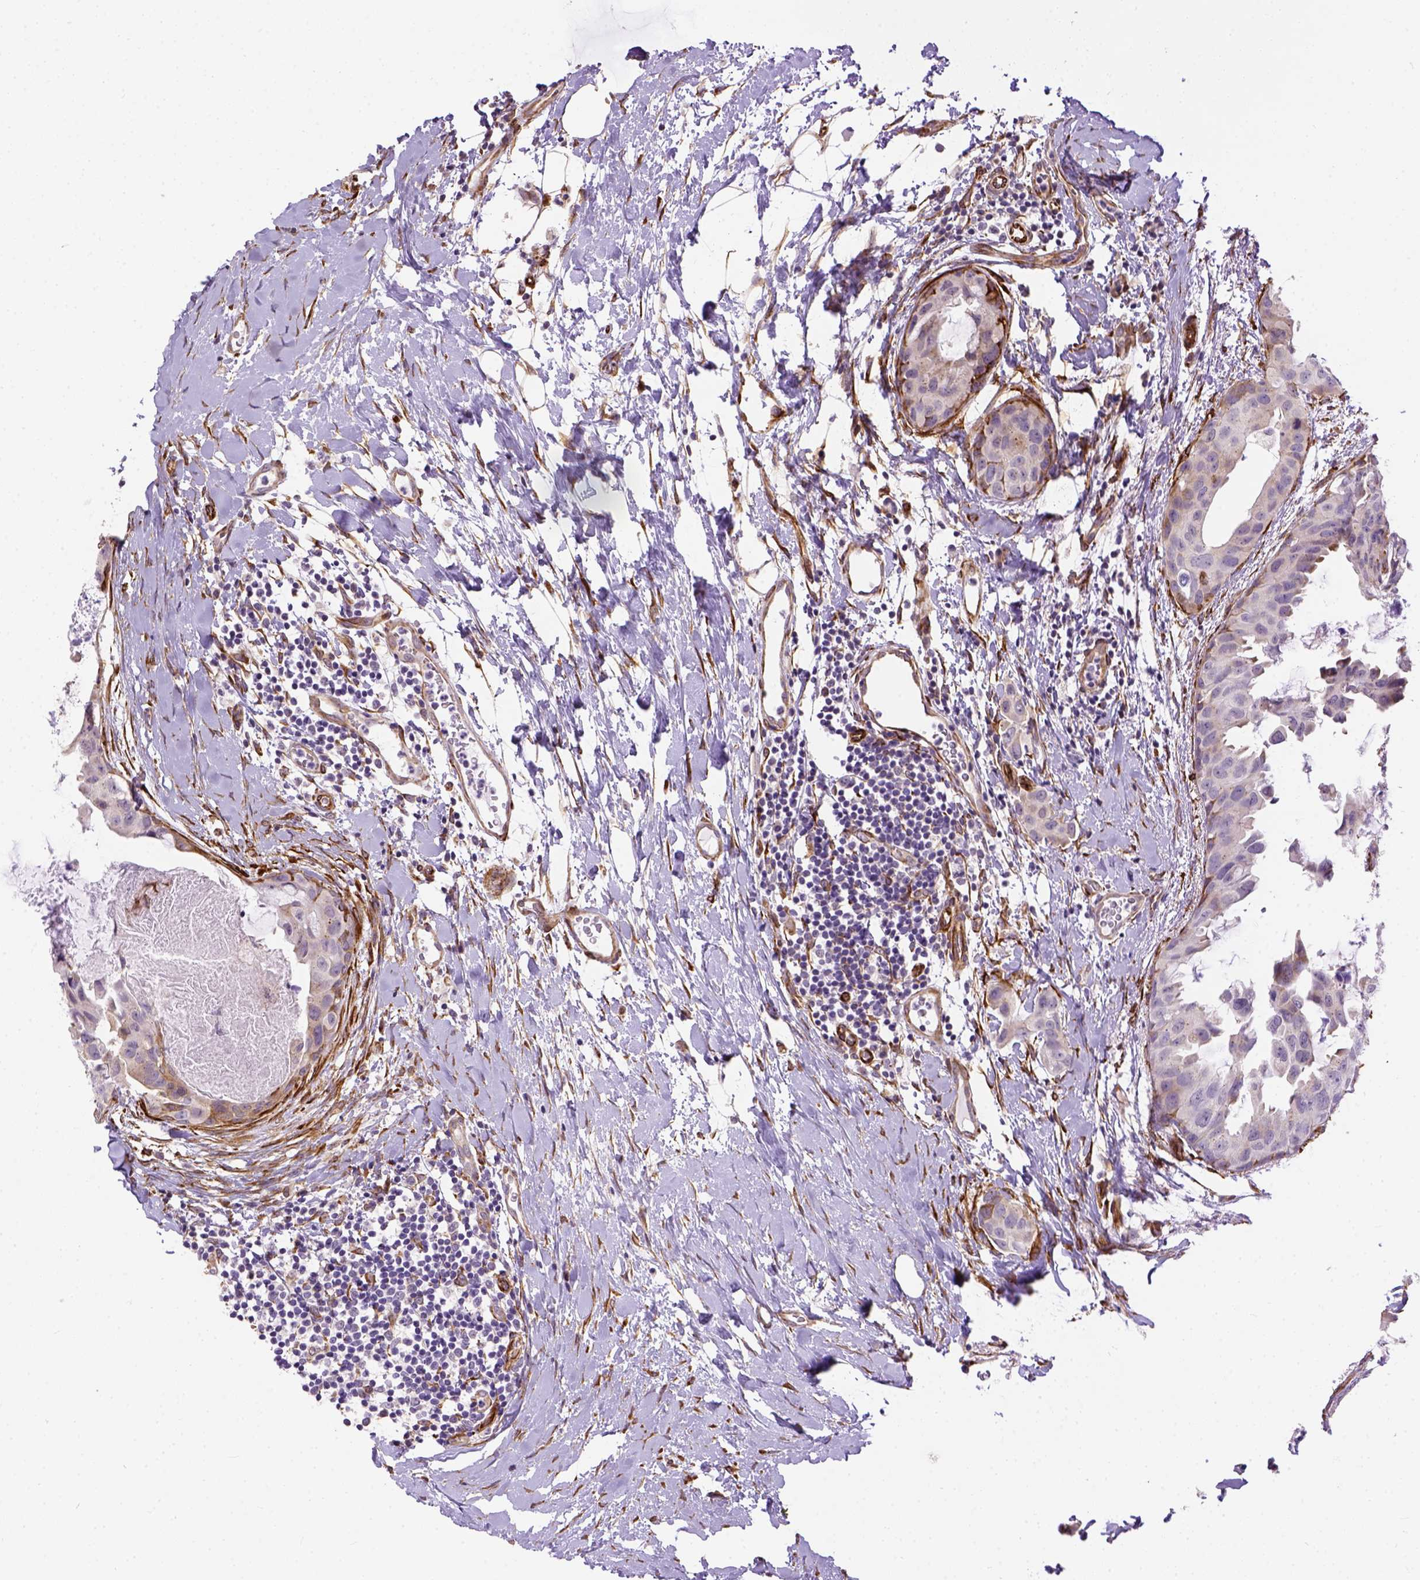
{"staining": {"intensity": "weak", "quantity": ">75%", "location": "cytoplasmic/membranous"}, "tissue": "breast cancer", "cell_type": "Tumor cells", "image_type": "cancer", "snomed": [{"axis": "morphology", "description": "Normal tissue, NOS"}, {"axis": "morphology", "description": "Duct carcinoma"}, {"axis": "topography", "description": "Breast"}], "caption": "Immunohistochemistry image of neoplastic tissue: human breast cancer (infiltrating ductal carcinoma) stained using IHC exhibits low levels of weak protein expression localized specifically in the cytoplasmic/membranous of tumor cells, appearing as a cytoplasmic/membranous brown color.", "gene": "KAZN", "patient": {"sex": "female", "age": 40}}